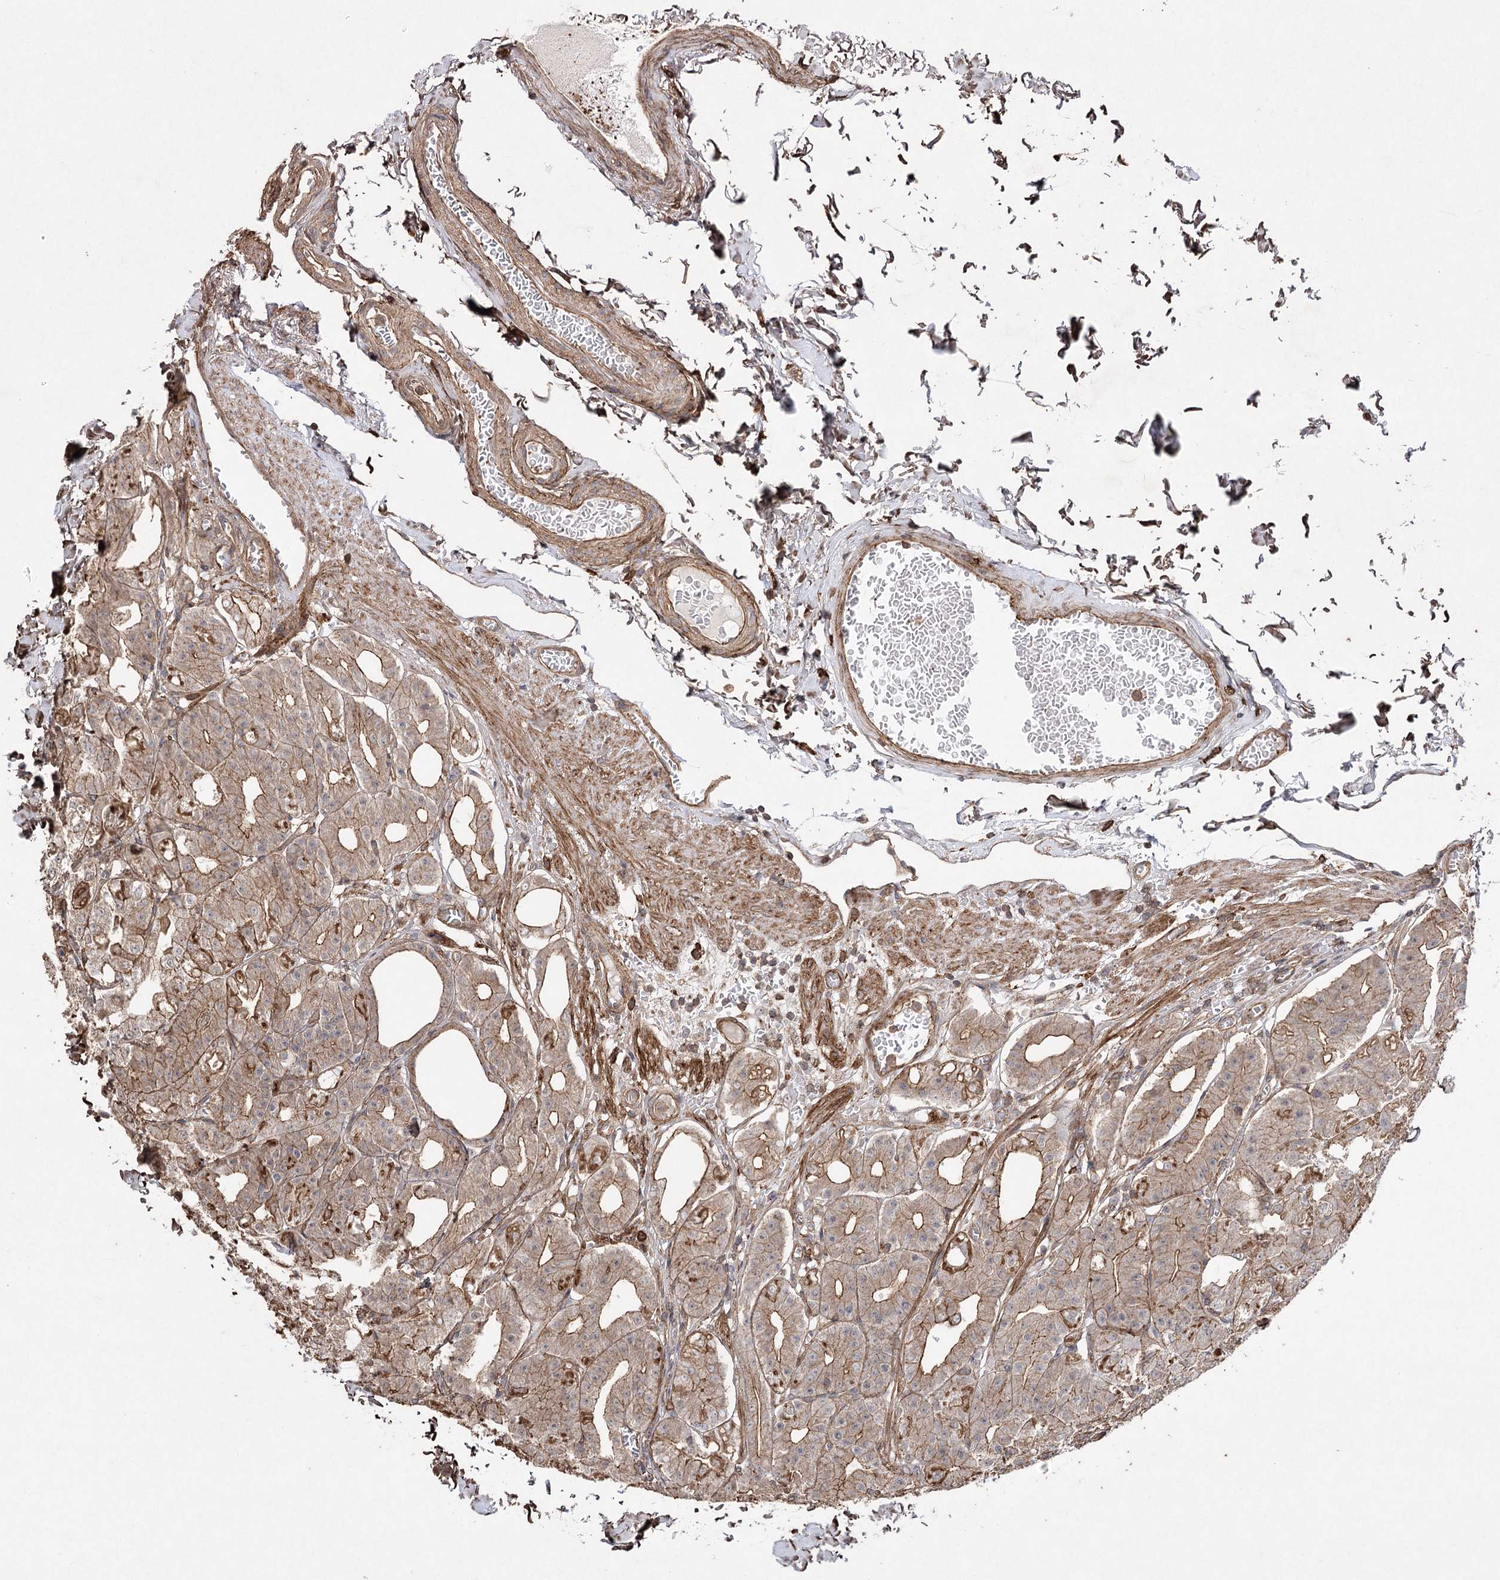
{"staining": {"intensity": "moderate", "quantity": ">75%", "location": "cytoplasmic/membranous"}, "tissue": "stomach", "cell_type": "Glandular cells", "image_type": "normal", "snomed": [{"axis": "morphology", "description": "Normal tissue, NOS"}, {"axis": "topography", "description": "Stomach, lower"}], "caption": "IHC of unremarkable stomach displays medium levels of moderate cytoplasmic/membranous expression in about >75% of glandular cells.", "gene": "OBSL1", "patient": {"sex": "male", "age": 71}}